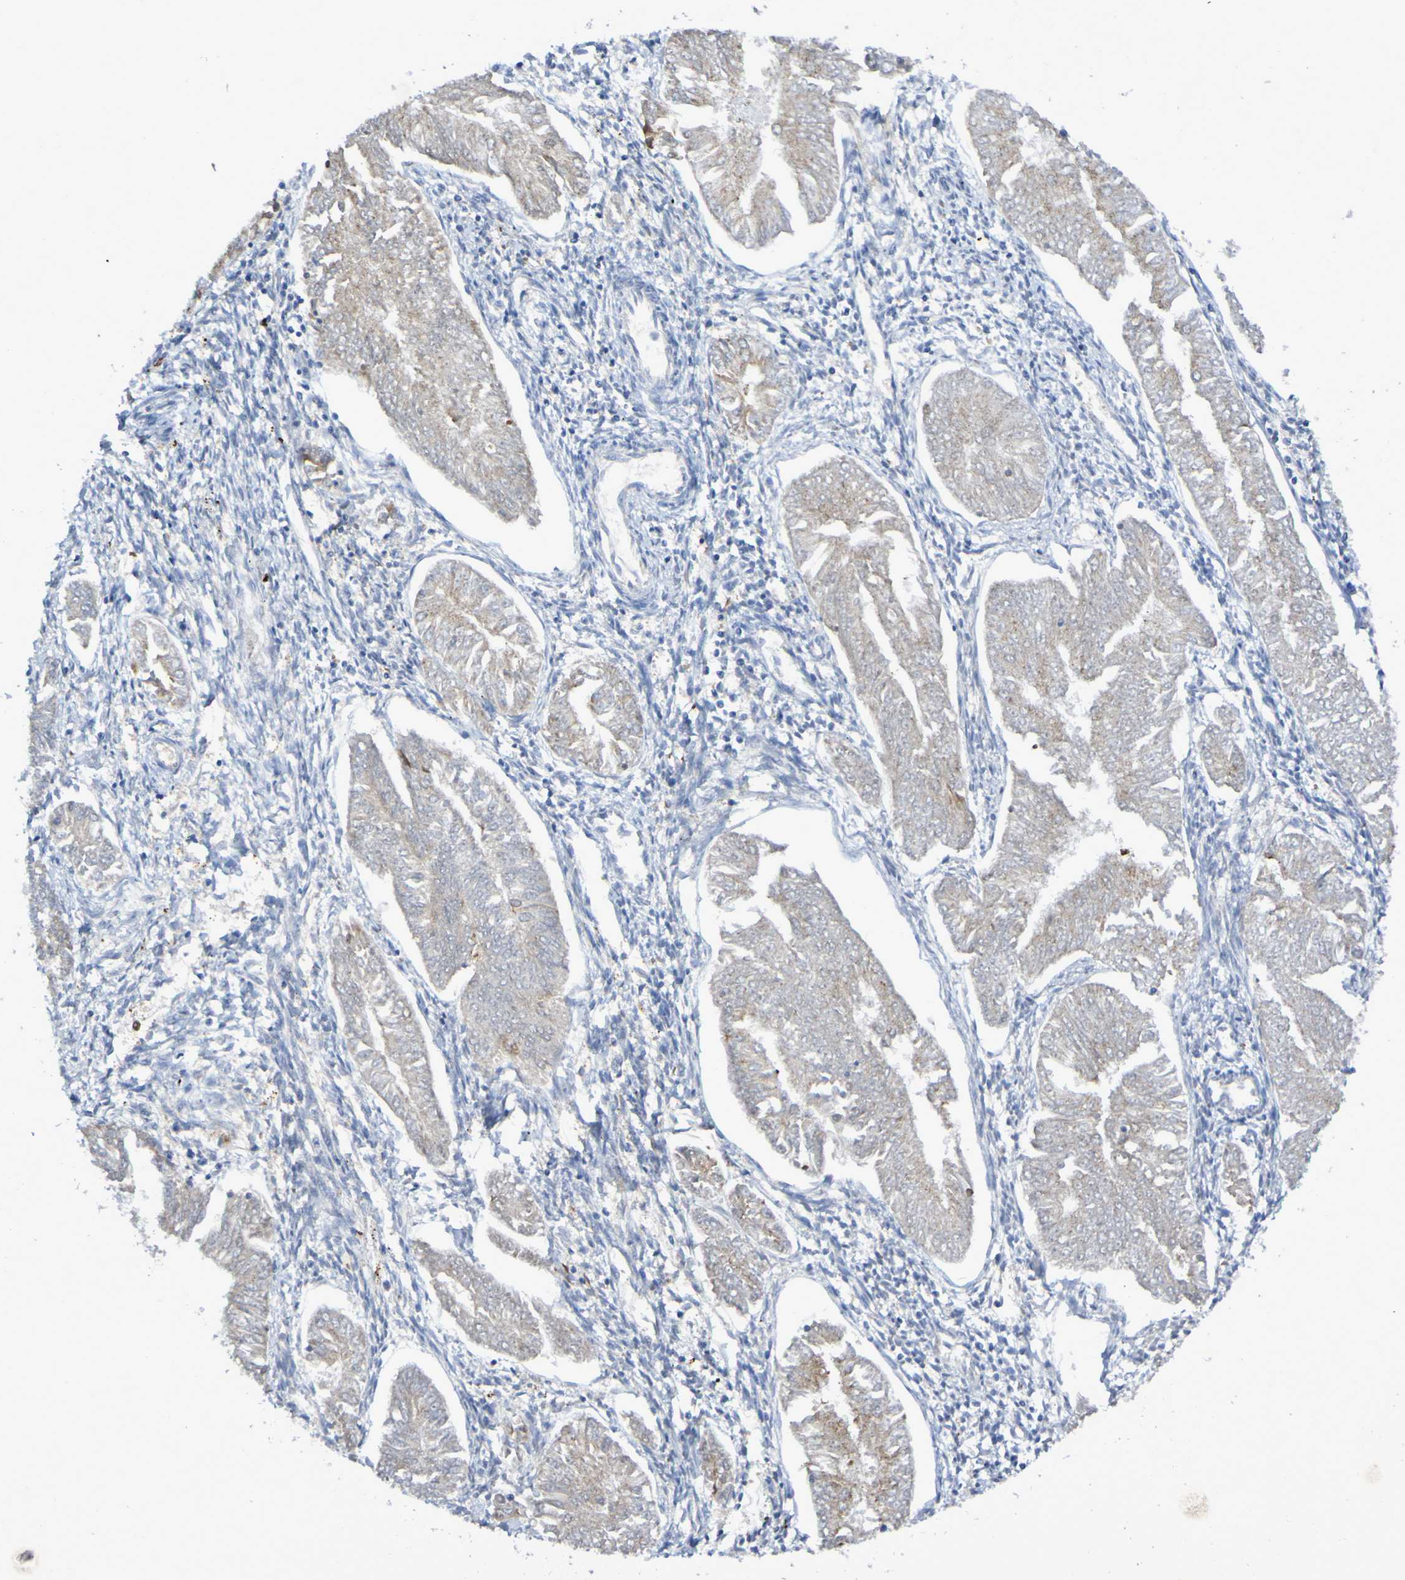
{"staining": {"intensity": "weak", "quantity": ">75%", "location": "cytoplasmic/membranous"}, "tissue": "endometrial cancer", "cell_type": "Tumor cells", "image_type": "cancer", "snomed": [{"axis": "morphology", "description": "Adenocarcinoma, NOS"}, {"axis": "topography", "description": "Endometrium"}], "caption": "The histopathology image demonstrates a brown stain indicating the presence of a protein in the cytoplasmic/membranous of tumor cells in endometrial adenocarcinoma. The protein is stained brown, and the nuclei are stained in blue (DAB (3,3'-diaminobenzidine) IHC with brightfield microscopy, high magnification).", "gene": "LMBRD2", "patient": {"sex": "female", "age": 53}}